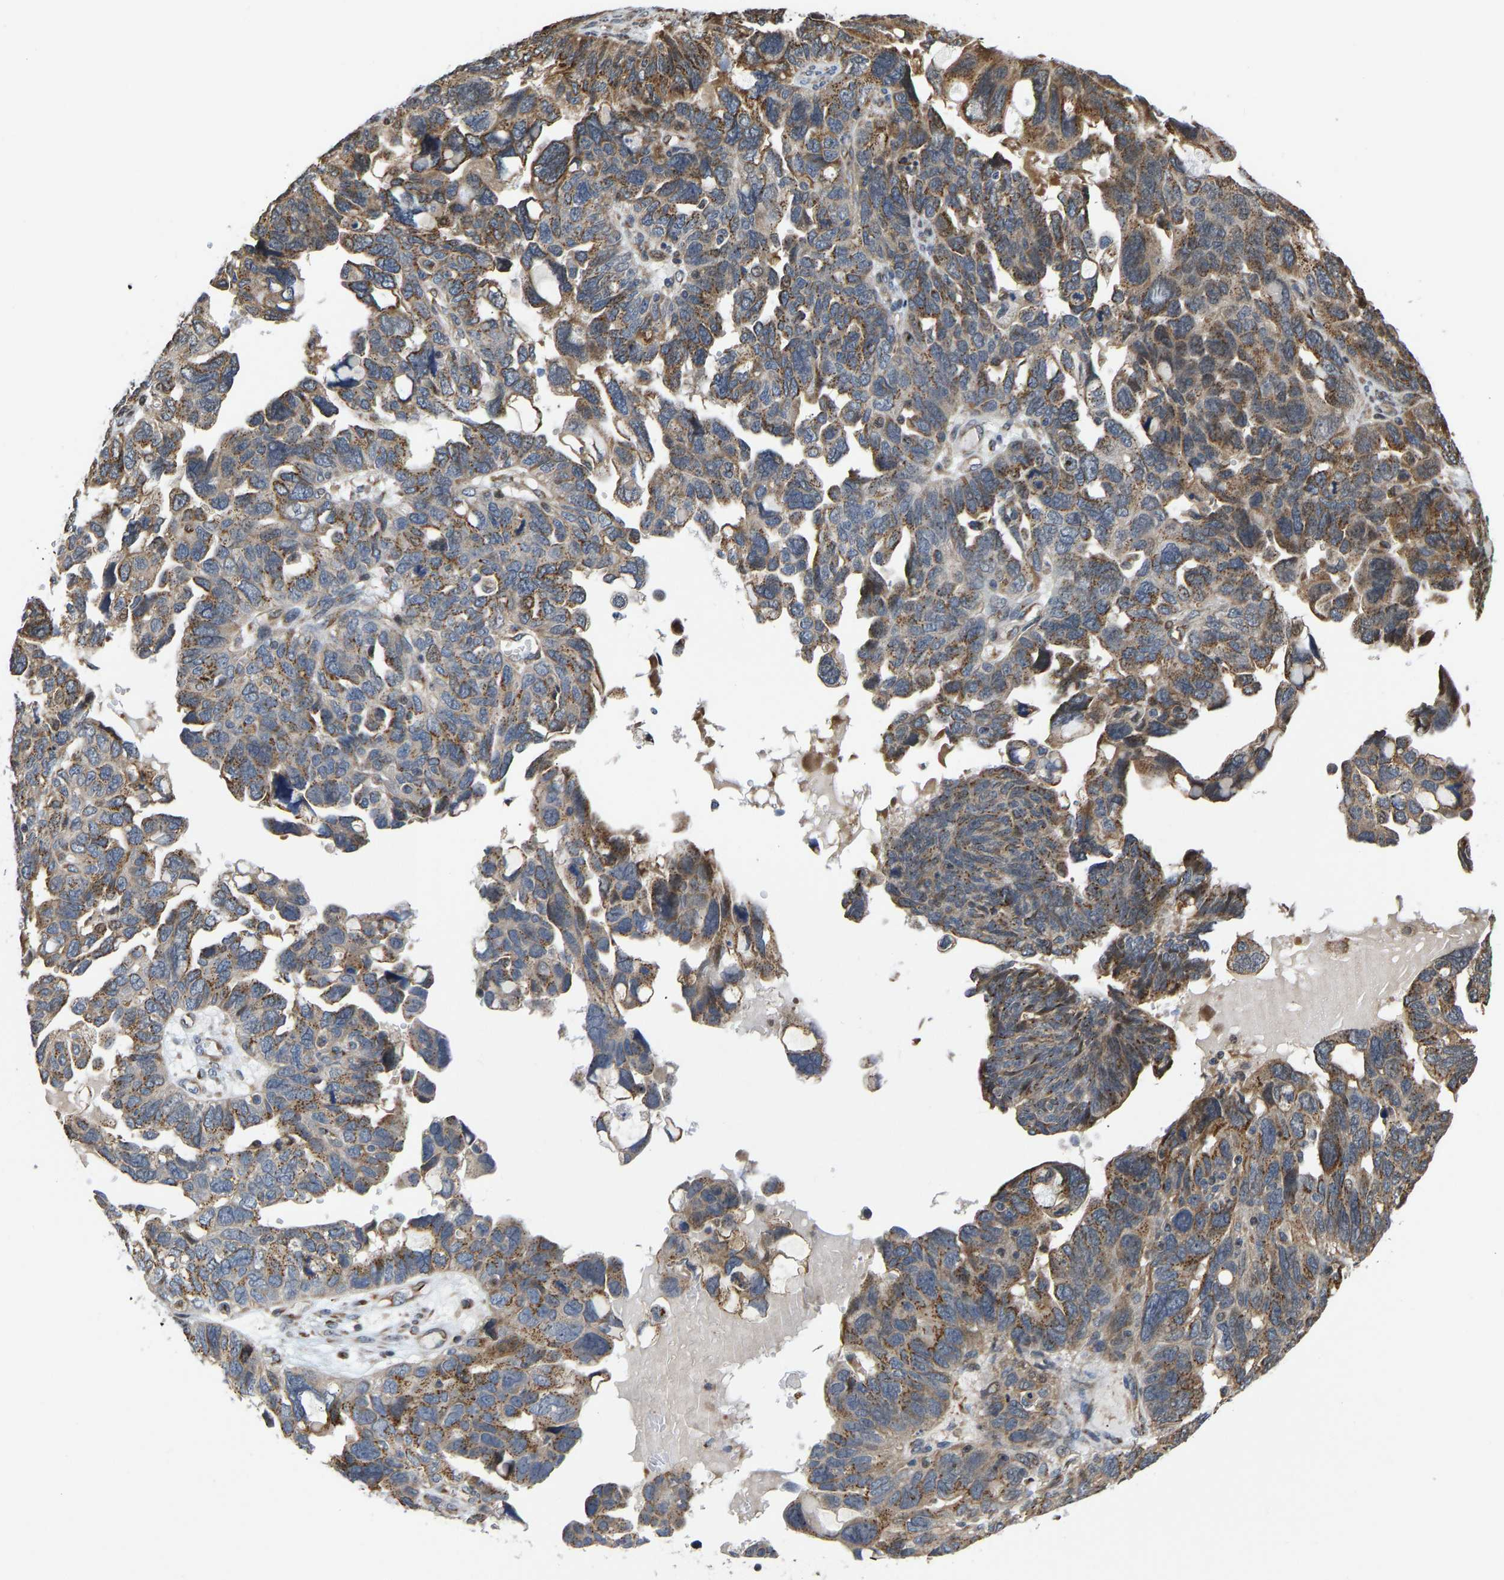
{"staining": {"intensity": "moderate", "quantity": ">75%", "location": "cytoplasmic/membranous"}, "tissue": "ovarian cancer", "cell_type": "Tumor cells", "image_type": "cancer", "snomed": [{"axis": "morphology", "description": "Cystadenocarcinoma, serous, NOS"}, {"axis": "topography", "description": "Ovary"}], "caption": "Approximately >75% of tumor cells in ovarian cancer (serous cystadenocarcinoma) display moderate cytoplasmic/membranous protein expression as visualized by brown immunohistochemical staining.", "gene": "YIPF4", "patient": {"sex": "female", "age": 79}}